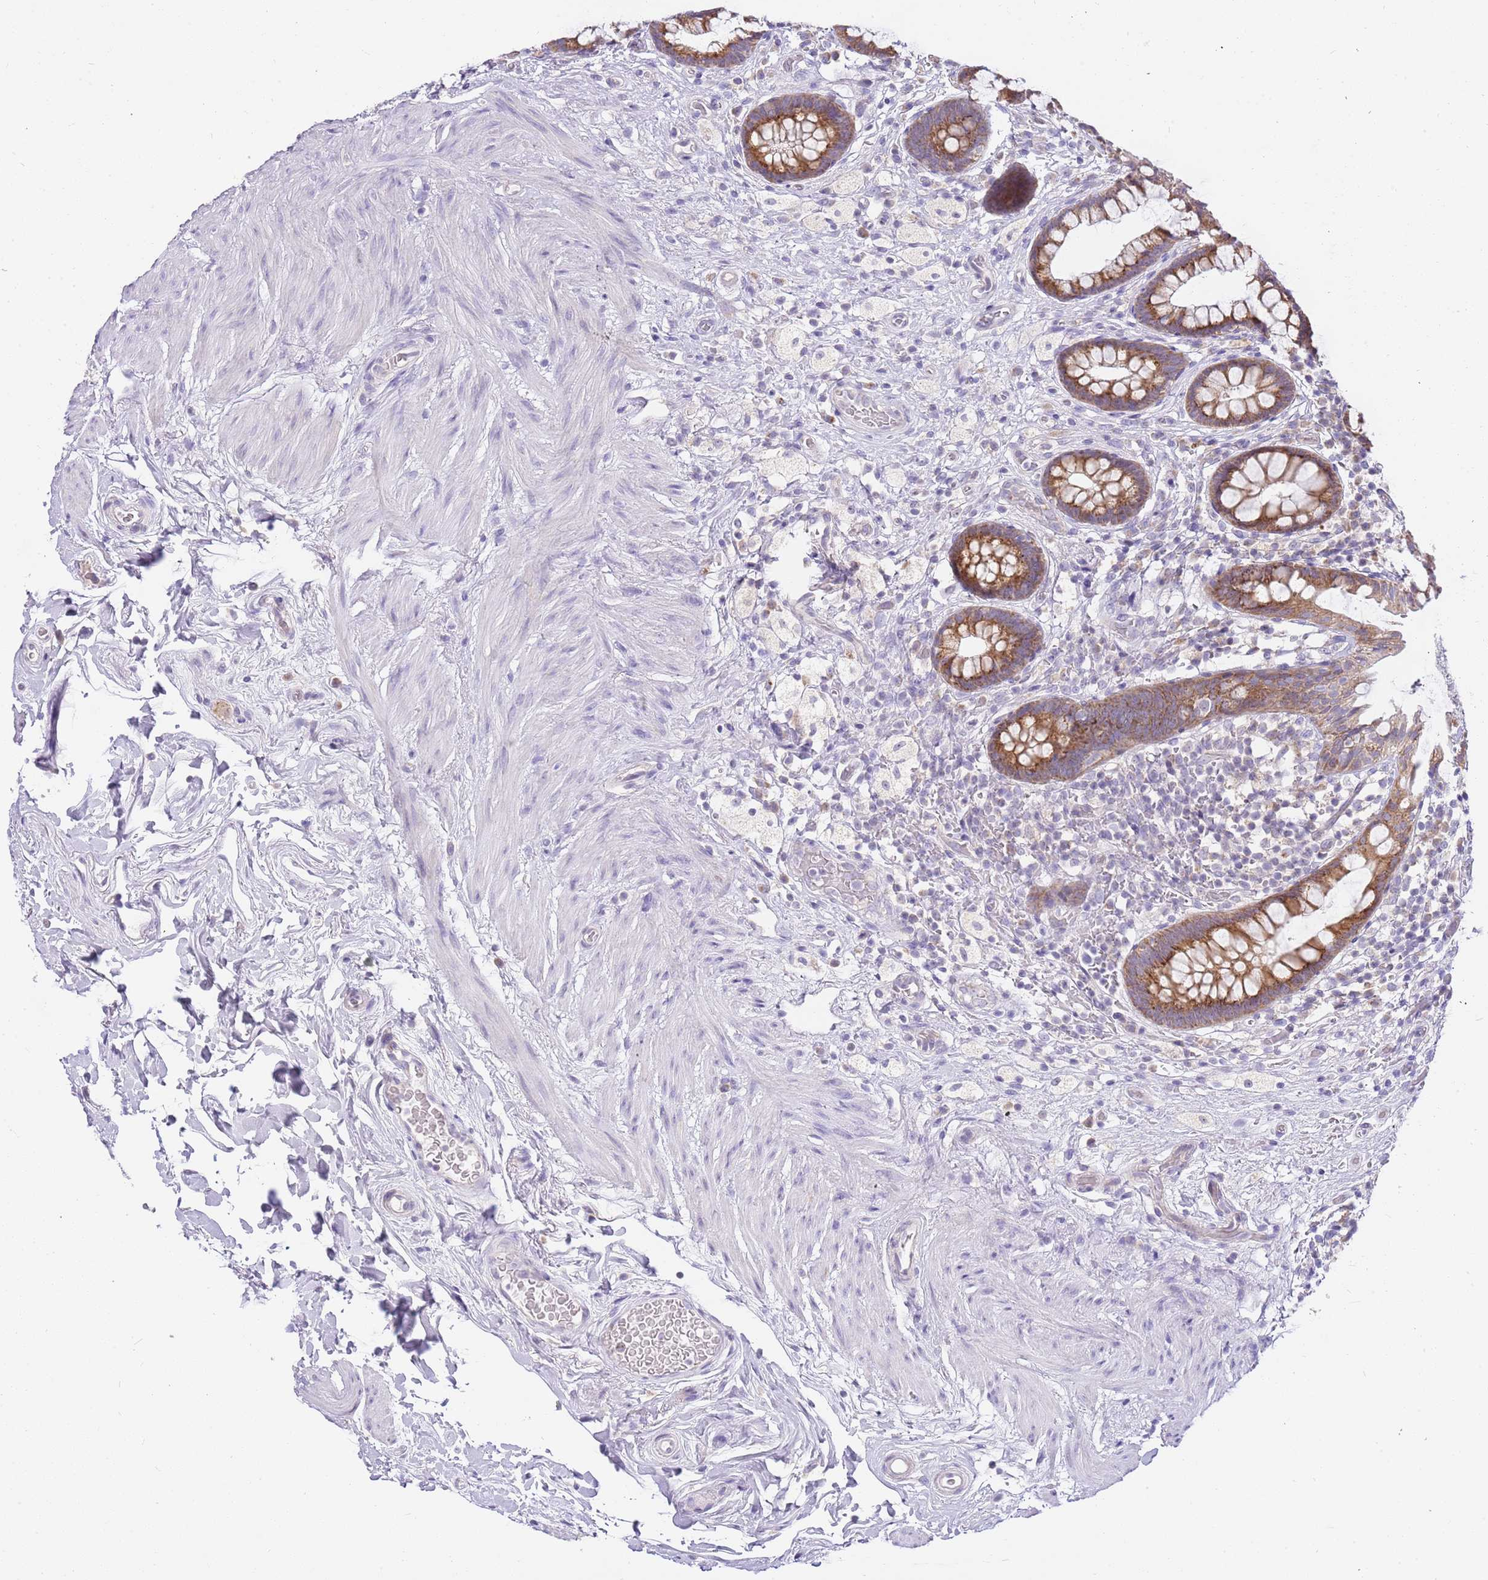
{"staining": {"intensity": "moderate", "quantity": ">75%", "location": "cytoplasmic/membranous"}, "tissue": "rectum", "cell_type": "Glandular cells", "image_type": "normal", "snomed": [{"axis": "morphology", "description": "Normal tissue, NOS"}, {"axis": "topography", "description": "Rectum"}, {"axis": "topography", "description": "Peripheral nerve tissue"}], "caption": "Glandular cells demonstrate medium levels of moderate cytoplasmic/membranous expression in approximately >75% of cells in normal rectum.", "gene": "DNAJA3", "patient": {"sex": "female", "age": 69}}